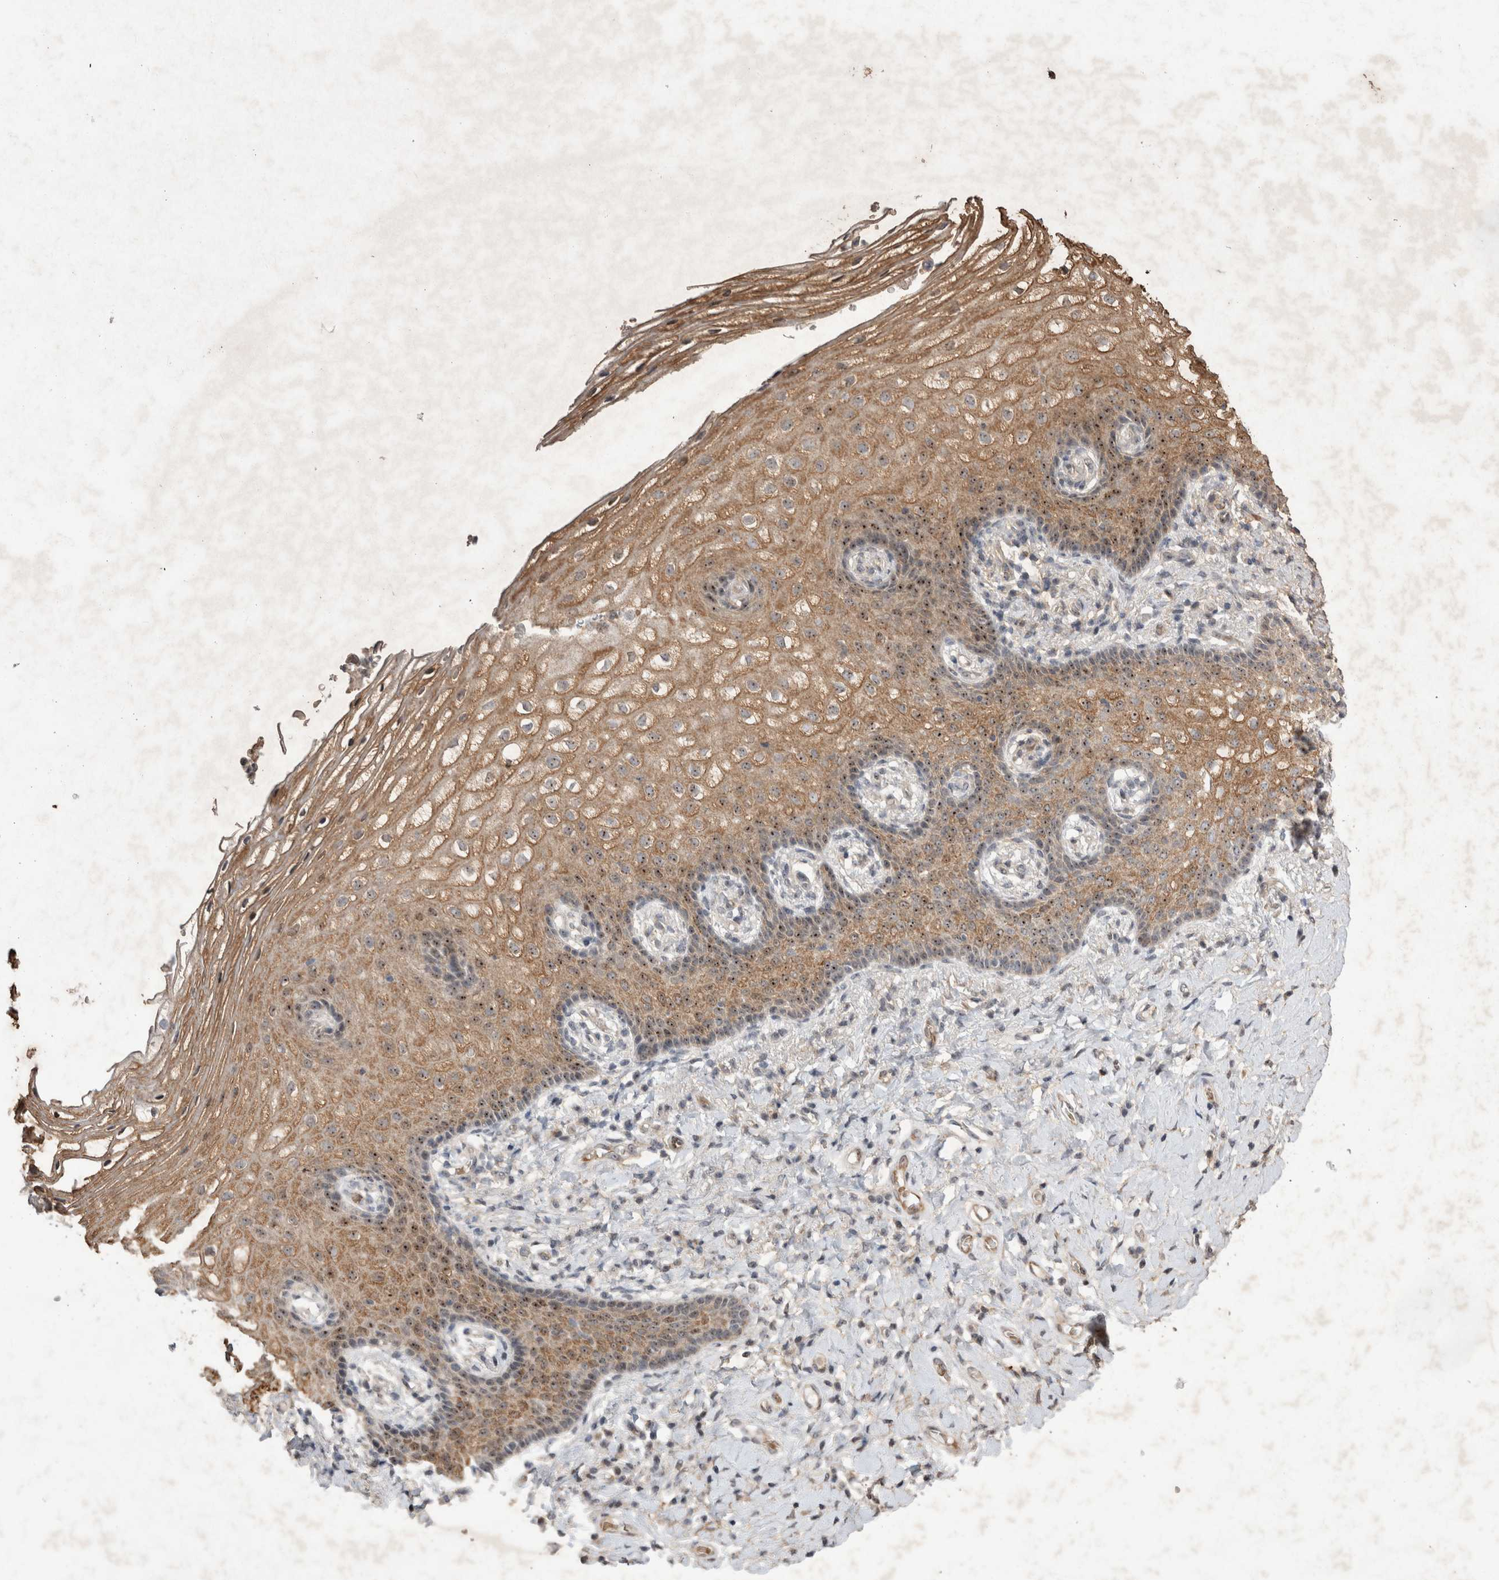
{"staining": {"intensity": "strong", "quantity": ">75%", "location": "cytoplasmic/membranous,nuclear"}, "tissue": "vagina", "cell_type": "Squamous epithelial cells", "image_type": "normal", "snomed": [{"axis": "morphology", "description": "Normal tissue, NOS"}, {"axis": "topography", "description": "Vagina"}], "caption": "Approximately >75% of squamous epithelial cells in benign vagina reveal strong cytoplasmic/membranous,nuclear protein positivity as visualized by brown immunohistochemical staining.", "gene": "STK11", "patient": {"sex": "female", "age": 60}}